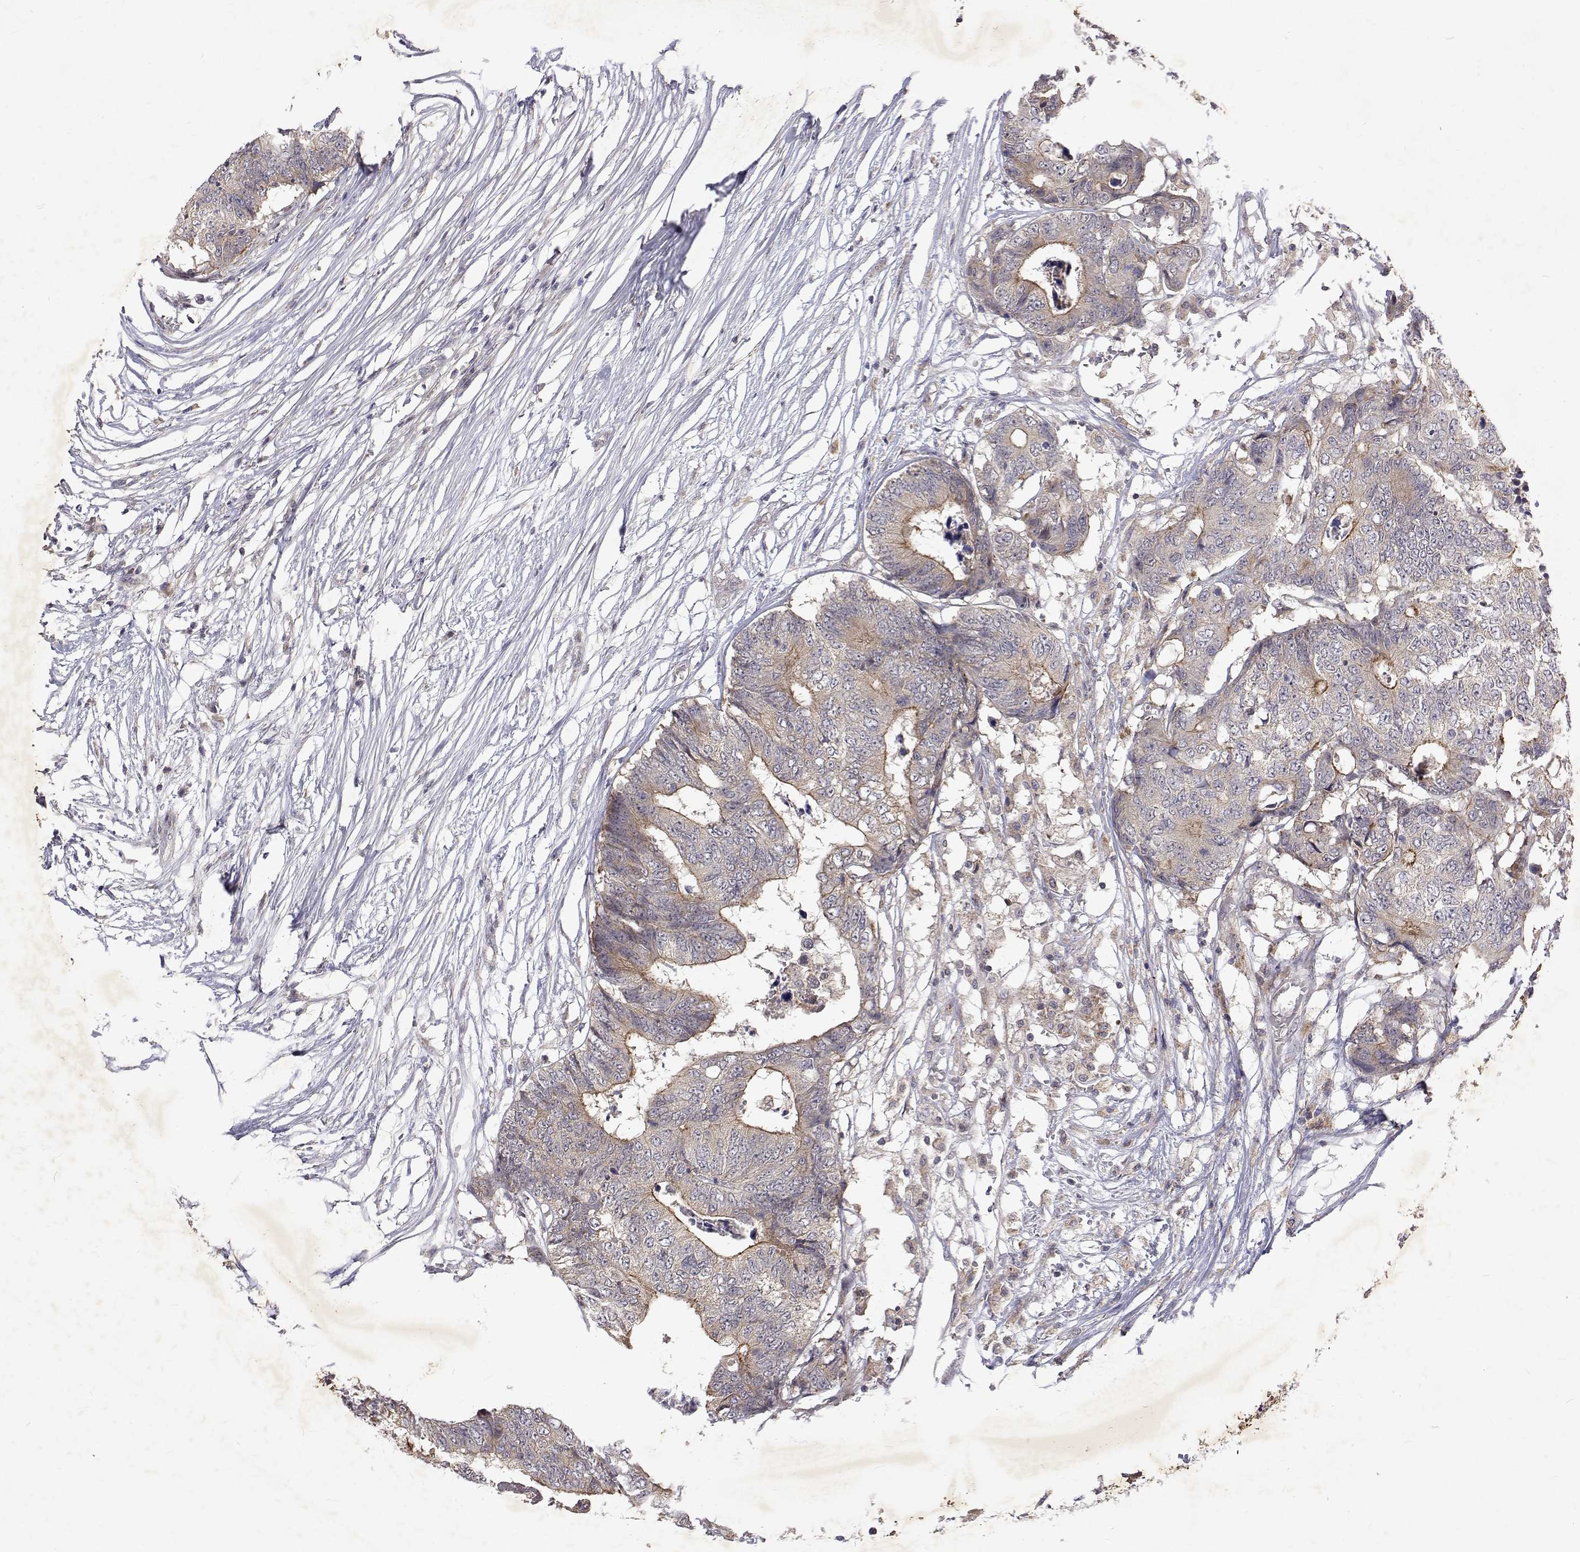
{"staining": {"intensity": "moderate", "quantity": "<25%", "location": "cytoplasmic/membranous"}, "tissue": "colorectal cancer", "cell_type": "Tumor cells", "image_type": "cancer", "snomed": [{"axis": "morphology", "description": "Adenocarcinoma, NOS"}, {"axis": "topography", "description": "Colon"}], "caption": "Moderate cytoplasmic/membranous staining is seen in about <25% of tumor cells in colorectal cancer (adenocarcinoma).", "gene": "ALKBH8", "patient": {"sex": "female", "age": 48}}